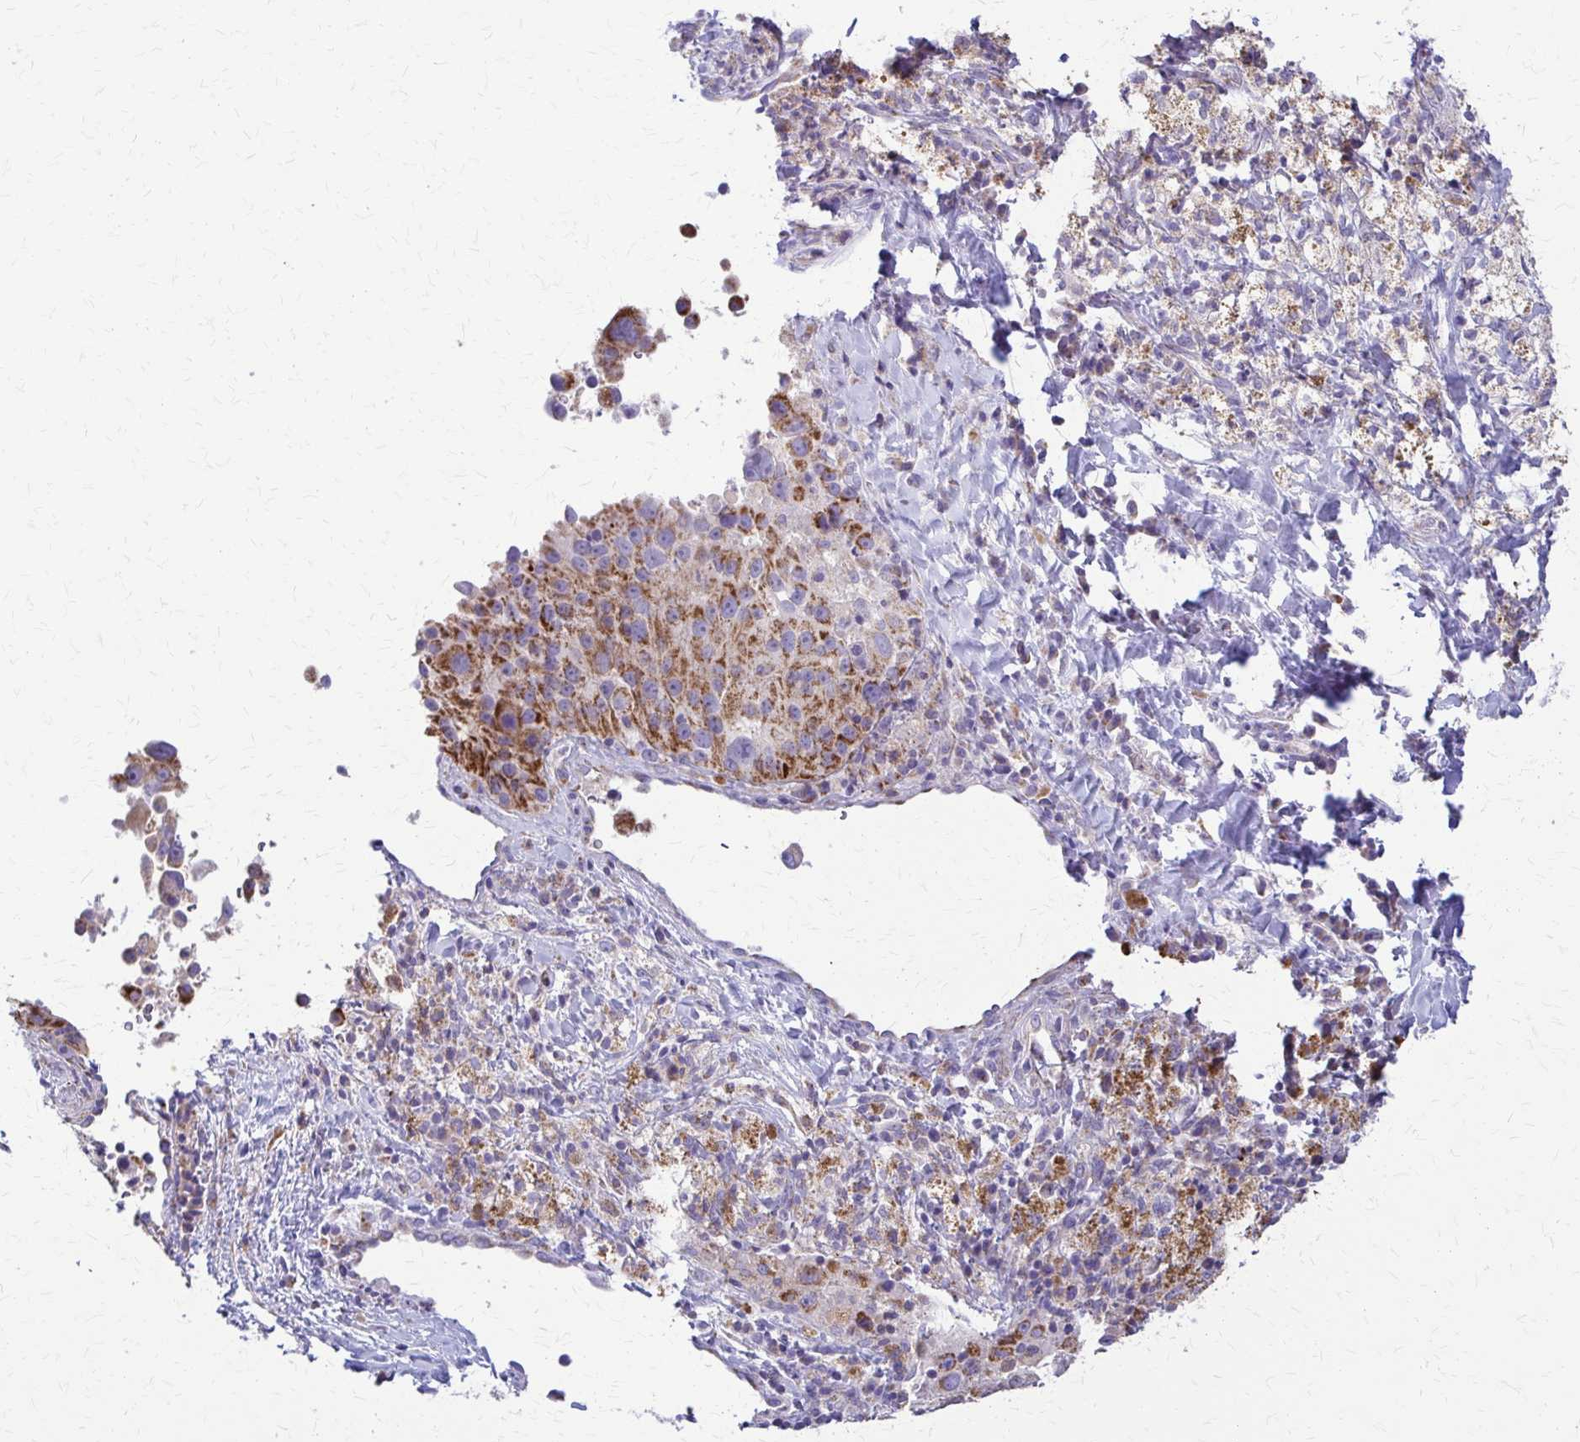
{"staining": {"intensity": "moderate", "quantity": ">75%", "location": "cytoplasmic/membranous"}, "tissue": "melanoma", "cell_type": "Tumor cells", "image_type": "cancer", "snomed": [{"axis": "morphology", "description": "Malignant melanoma, Metastatic site"}, {"axis": "topography", "description": "Lymph node"}], "caption": "Immunohistochemistry (IHC) (DAB) staining of melanoma displays moderate cytoplasmic/membranous protein staining in approximately >75% of tumor cells. Nuclei are stained in blue.", "gene": "SAMD13", "patient": {"sex": "male", "age": 62}}